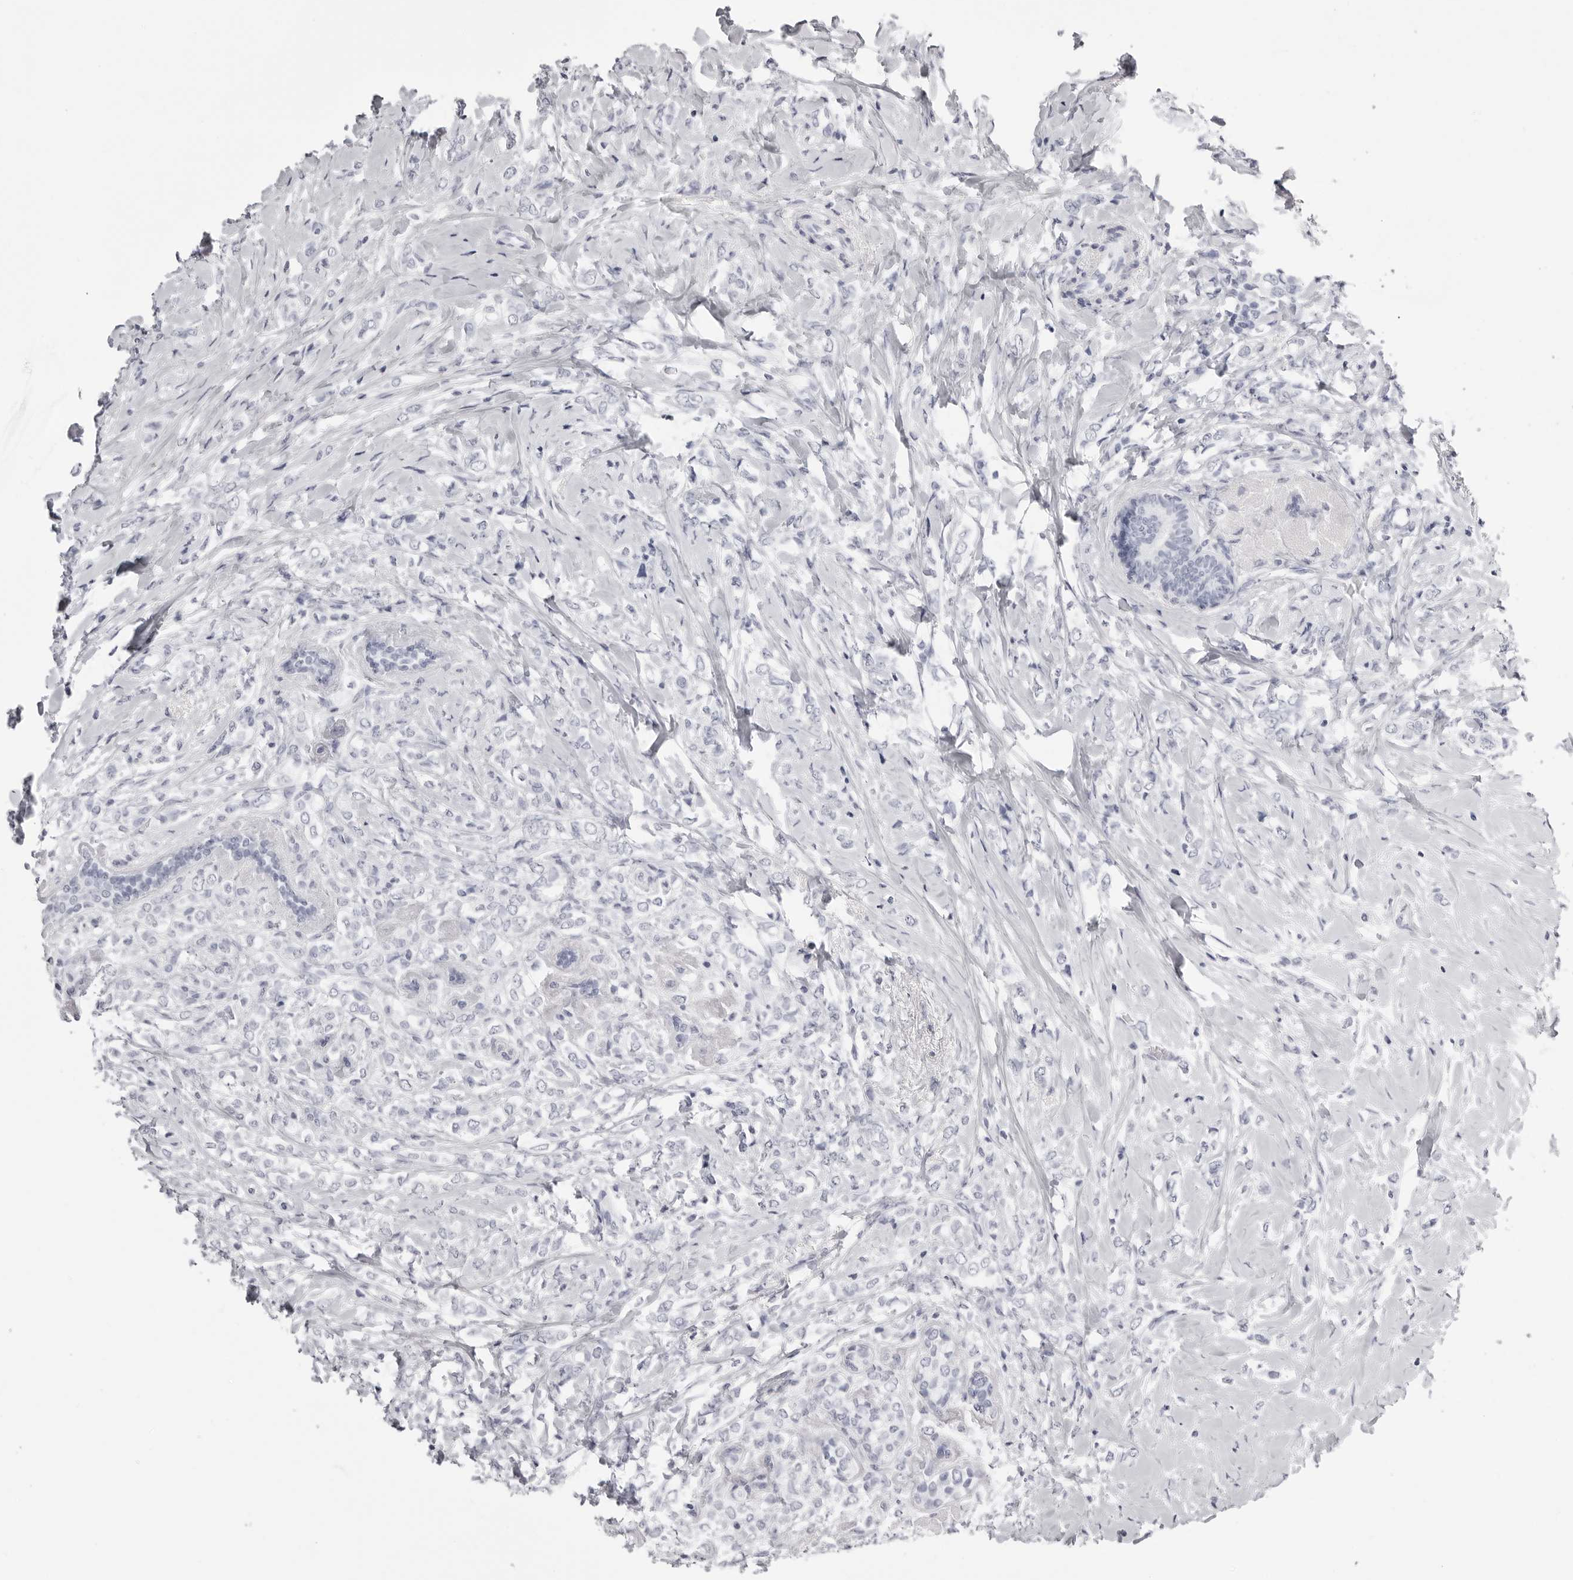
{"staining": {"intensity": "negative", "quantity": "none", "location": "none"}, "tissue": "breast cancer", "cell_type": "Tumor cells", "image_type": "cancer", "snomed": [{"axis": "morphology", "description": "Normal tissue, NOS"}, {"axis": "morphology", "description": "Lobular carcinoma"}, {"axis": "topography", "description": "Breast"}], "caption": "The image reveals no staining of tumor cells in lobular carcinoma (breast).", "gene": "RHO", "patient": {"sex": "female", "age": 47}}